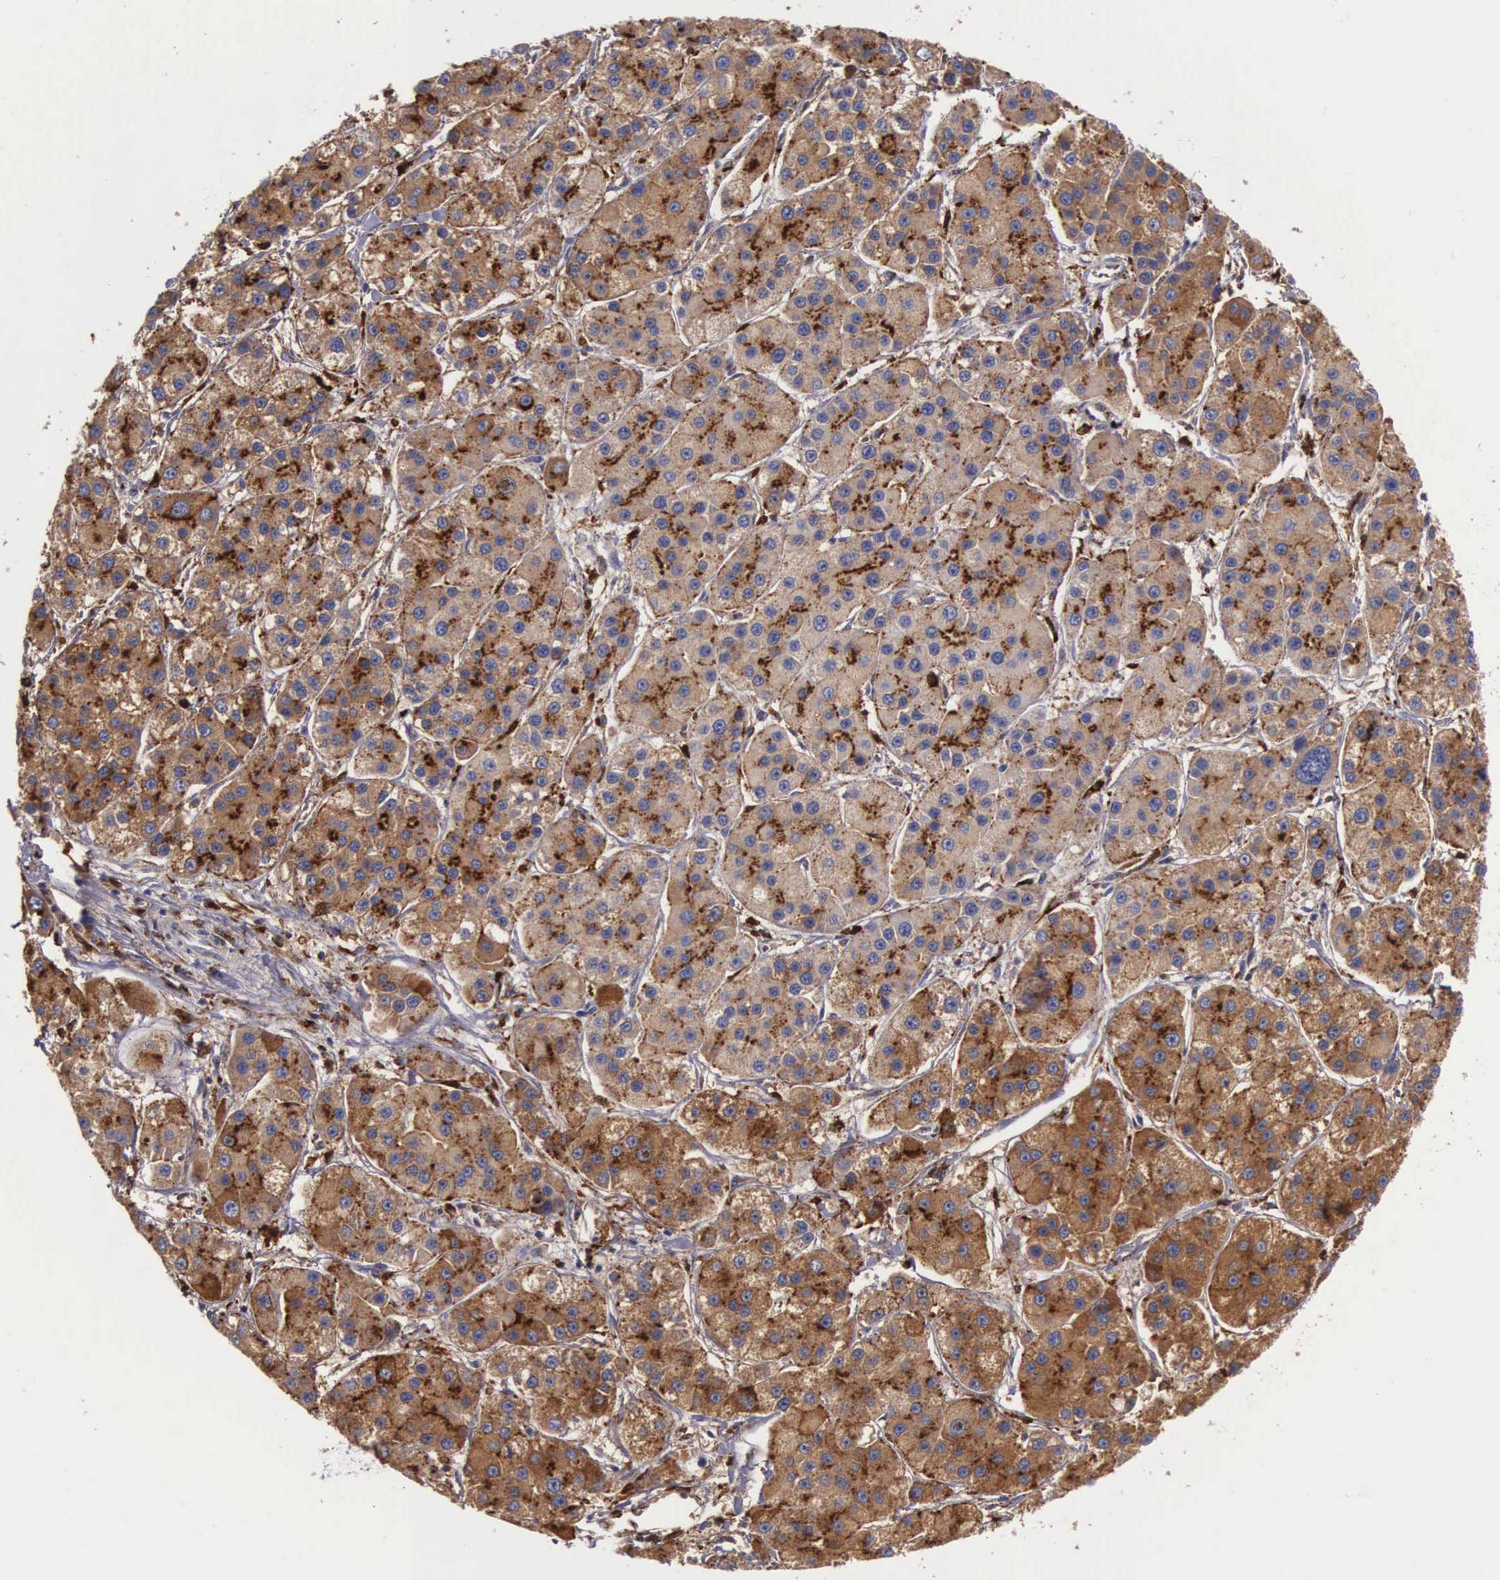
{"staining": {"intensity": "strong", "quantity": ">75%", "location": "cytoplasmic/membranous"}, "tissue": "liver cancer", "cell_type": "Tumor cells", "image_type": "cancer", "snomed": [{"axis": "morphology", "description": "Carcinoma, Hepatocellular, NOS"}, {"axis": "topography", "description": "Liver"}], "caption": "Liver hepatocellular carcinoma stained with a brown dye reveals strong cytoplasmic/membranous positive positivity in about >75% of tumor cells.", "gene": "NAGA", "patient": {"sex": "female", "age": 85}}